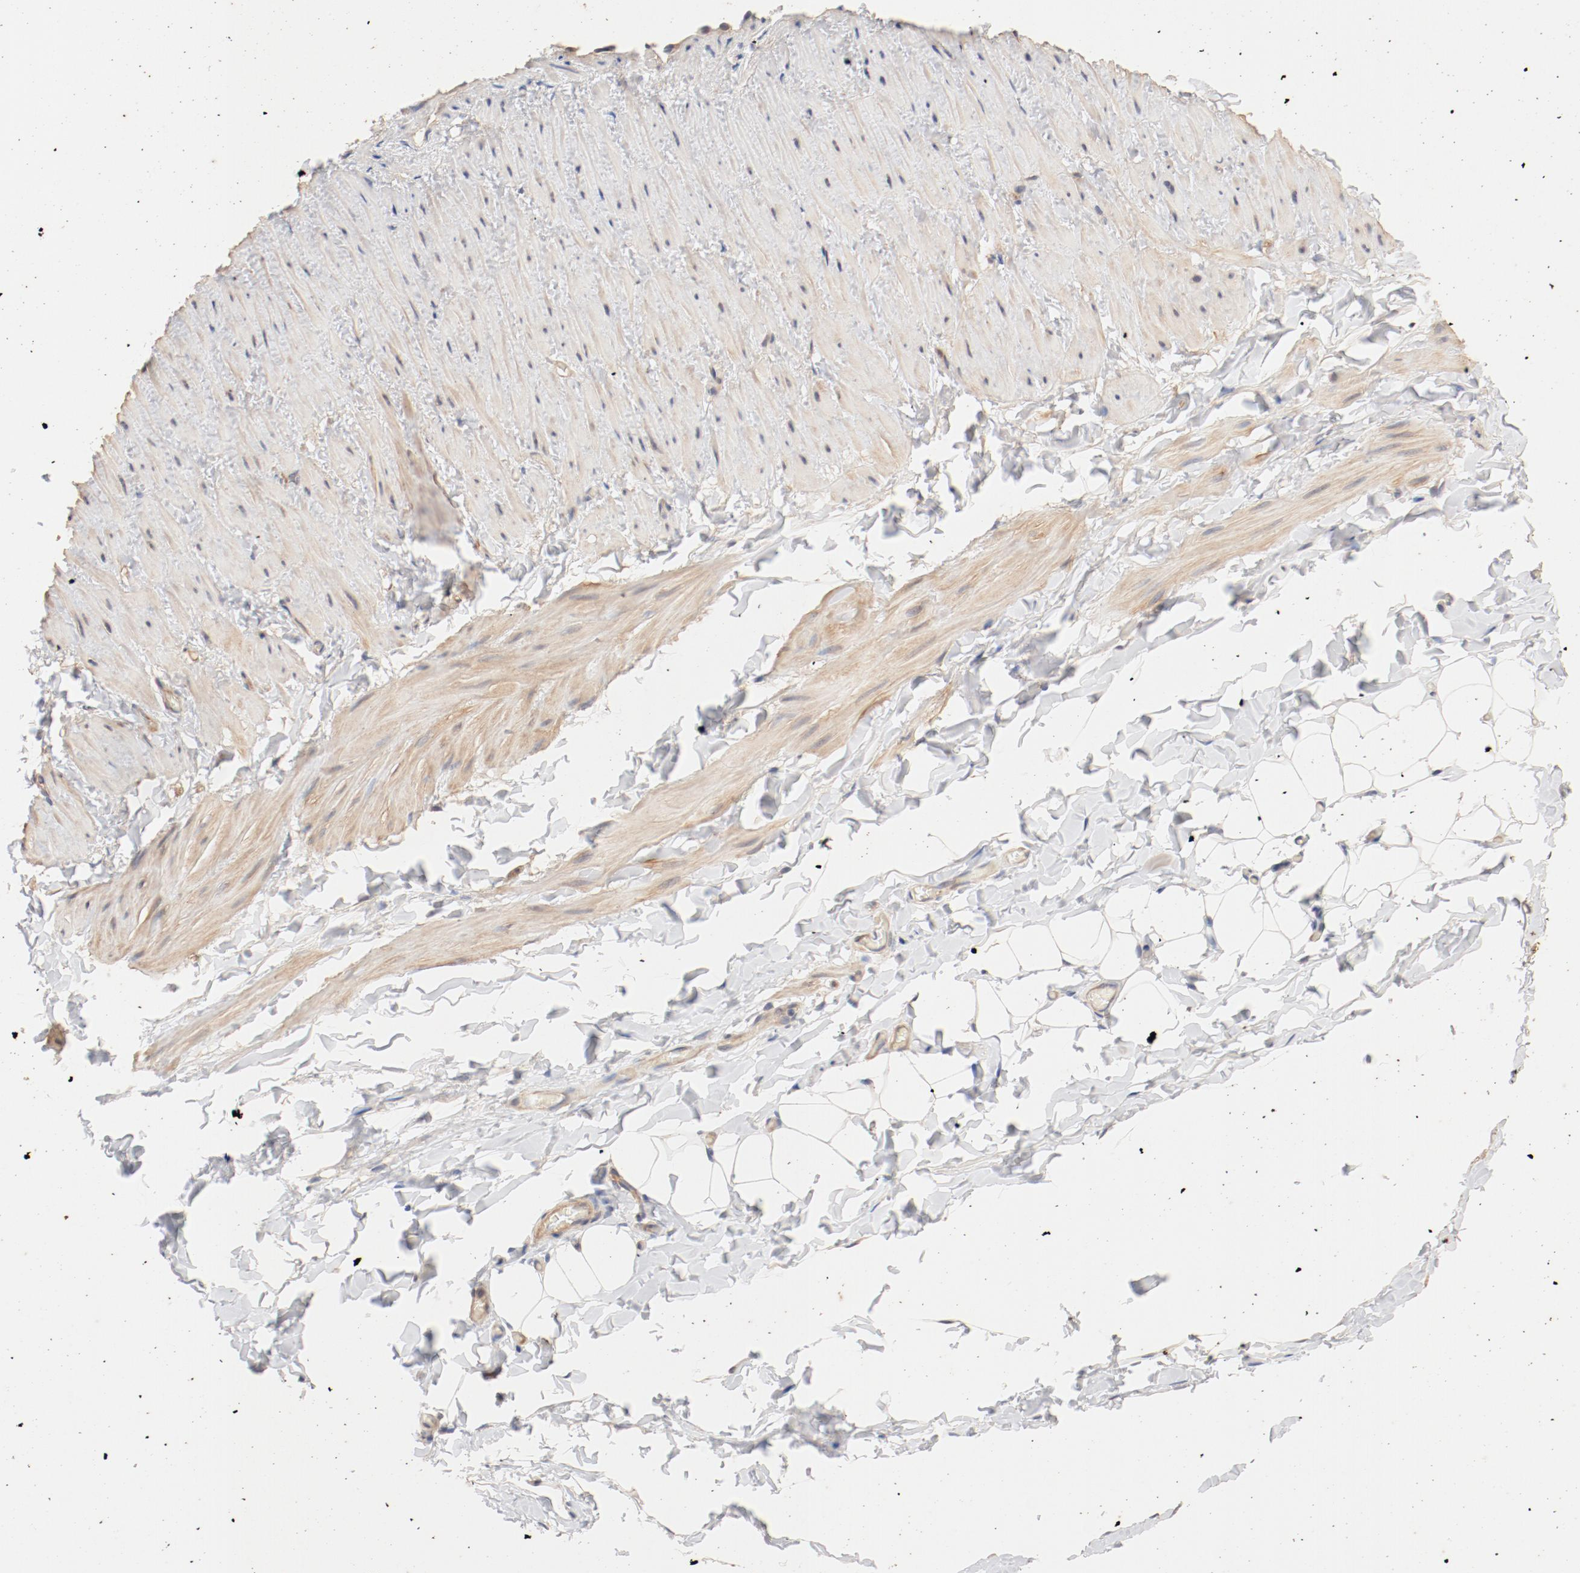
{"staining": {"intensity": "weak", "quantity": "25%-75%", "location": "cytoplasmic/membranous"}, "tissue": "adipose tissue", "cell_type": "Adipocytes", "image_type": "normal", "snomed": [{"axis": "morphology", "description": "Normal tissue, NOS"}, {"axis": "topography", "description": "Soft tissue"}], "caption": "Immunohistochemistry (IHC) photomicrograph of normal adipose tissue: adipose tissue stained using immunohistochemistry (IHC) shows low levels of weak protein expression localized specifically in the cytoplasmic/membranous of adipocytes, appearing as a cytoplasmic/membranous brown color.", "gene": "UBE2J1", "patient": {"sex": "male", "age": 26}}